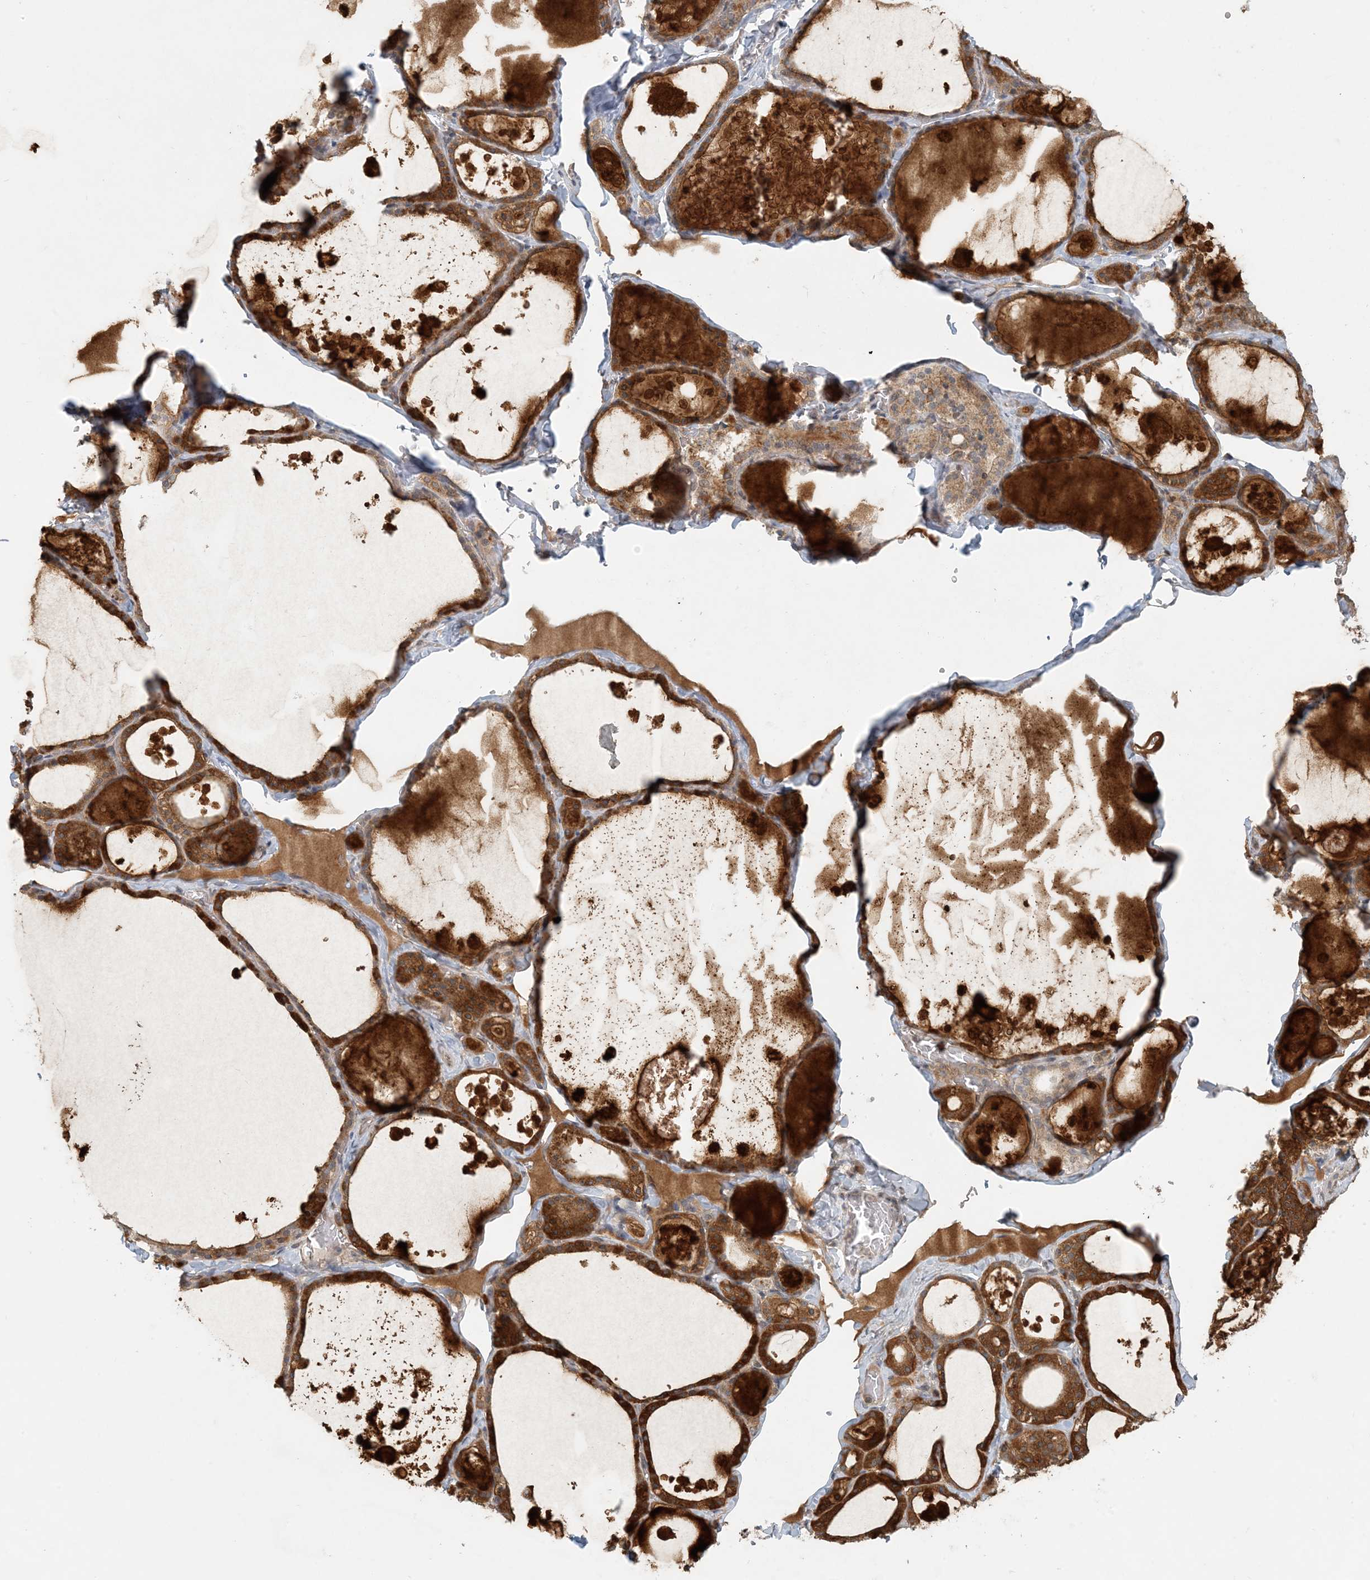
{"staining": {"intensity": "strong", "quantity": "25%-75%", "location": "cytoplasmic/membranous"}, "tissue": "thyroid gland", "cell_type": "Glandular cells", "image_type": "normal", "snomed": [{"axis": "morphology", "description": "Normal tissue, NOS"}, {"axis": "topography", "description": "Thyroid gland"}], "caption": "Glandular cells show high levels of strong cytoplasmic/membranous staining in approximately 25%-75% of cells in normal thyroid gland.", "gene": "OBI1", "patient": {"sex": "male", "age": 56}}